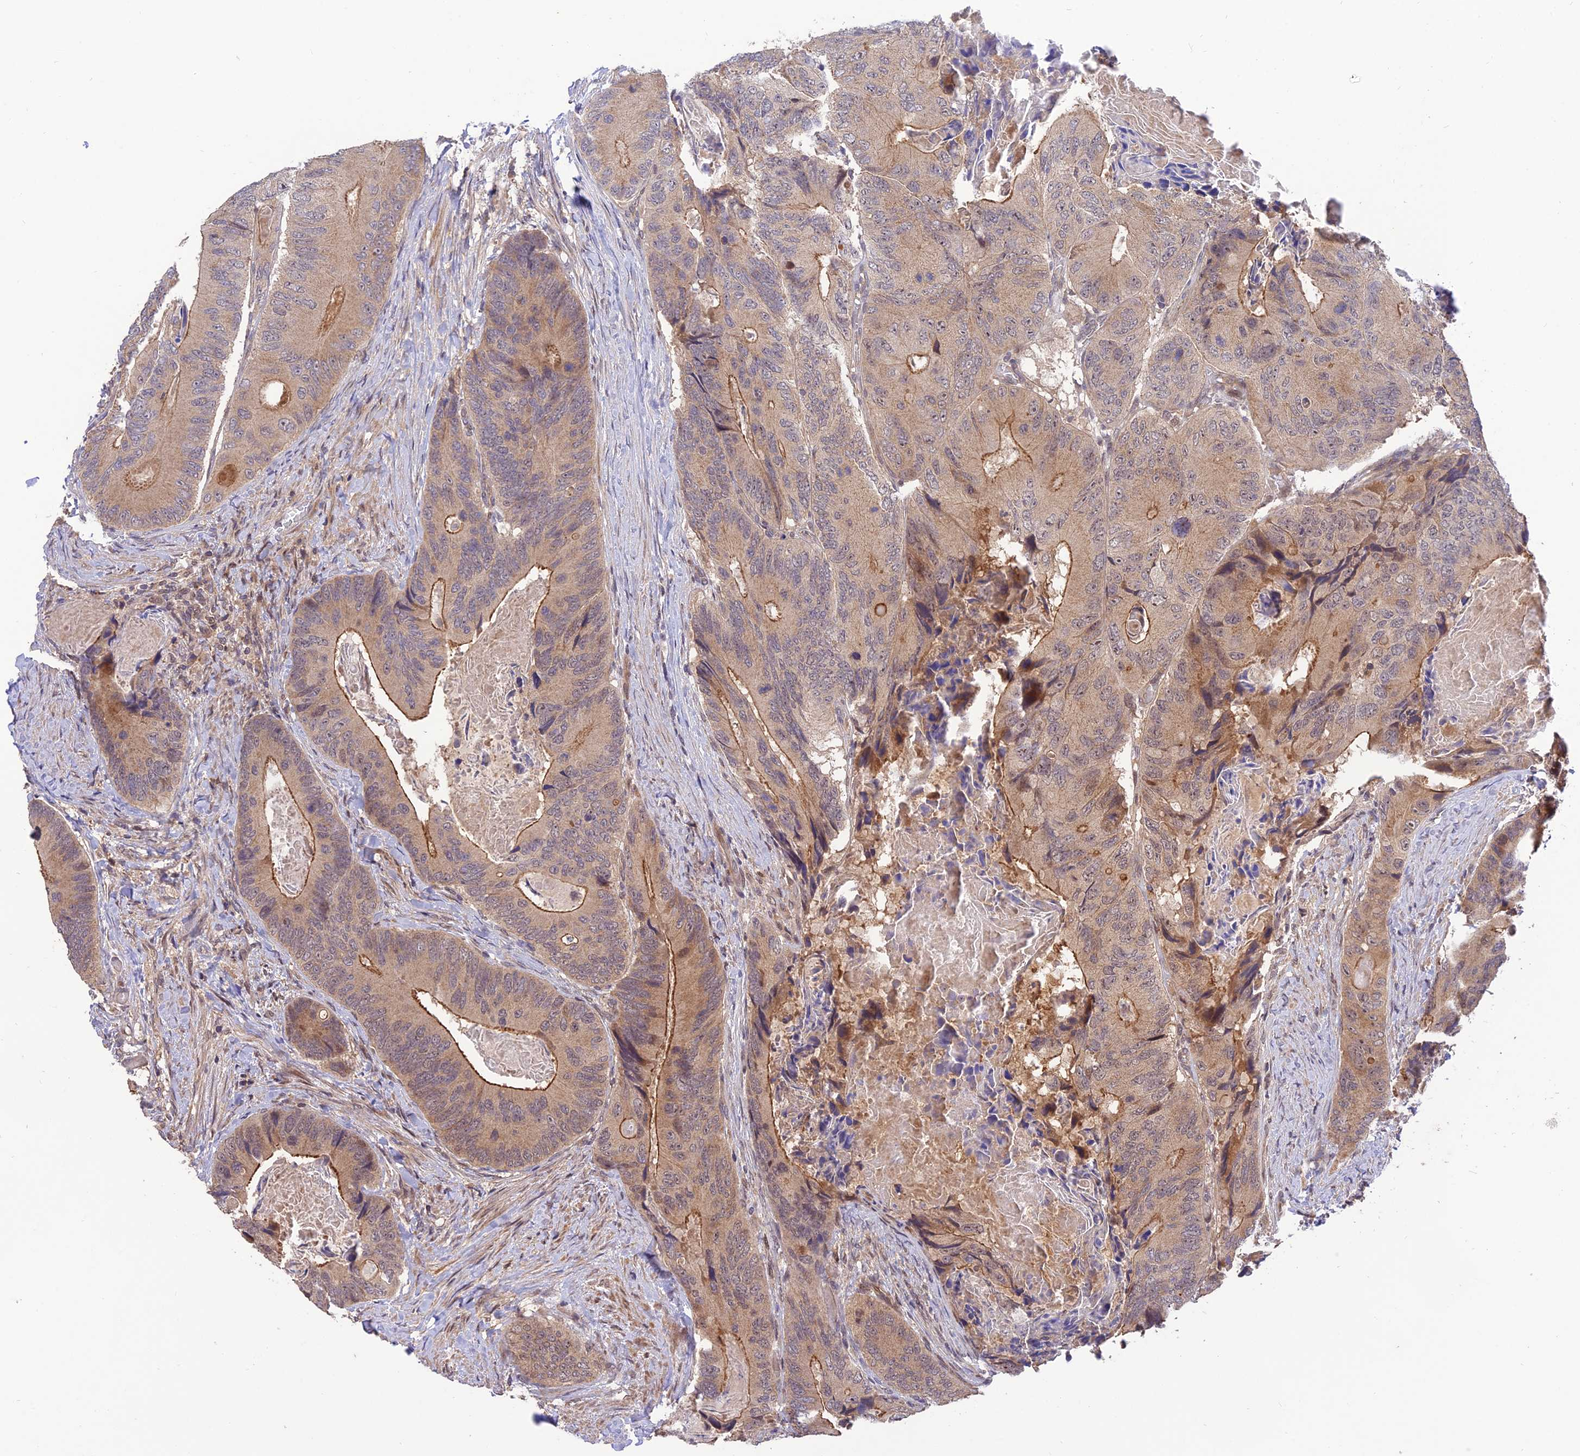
{"staining": {"intensity": "moderate", "quantity": ">75%", "location": "cytoplasmic/membranous,nuclear"}, "tissue": "colorectal cancer", "cell_type": "Tumor cells", "image_type": "cancer", "snomed": [{"axis": "morphology", "description": "Adenocarcinoma, NOS"}, {"axis": "topography", "description": "Colon"}], "caption": "Human adenocarcinoma (colorectal) stained with a brown dye exhibits moderate cytoplasmic/membranous and nuclear positive positivity in about >75% of tumor cells.", "gene": "REV1", "patient": {"sex": "male", "age": 84}}